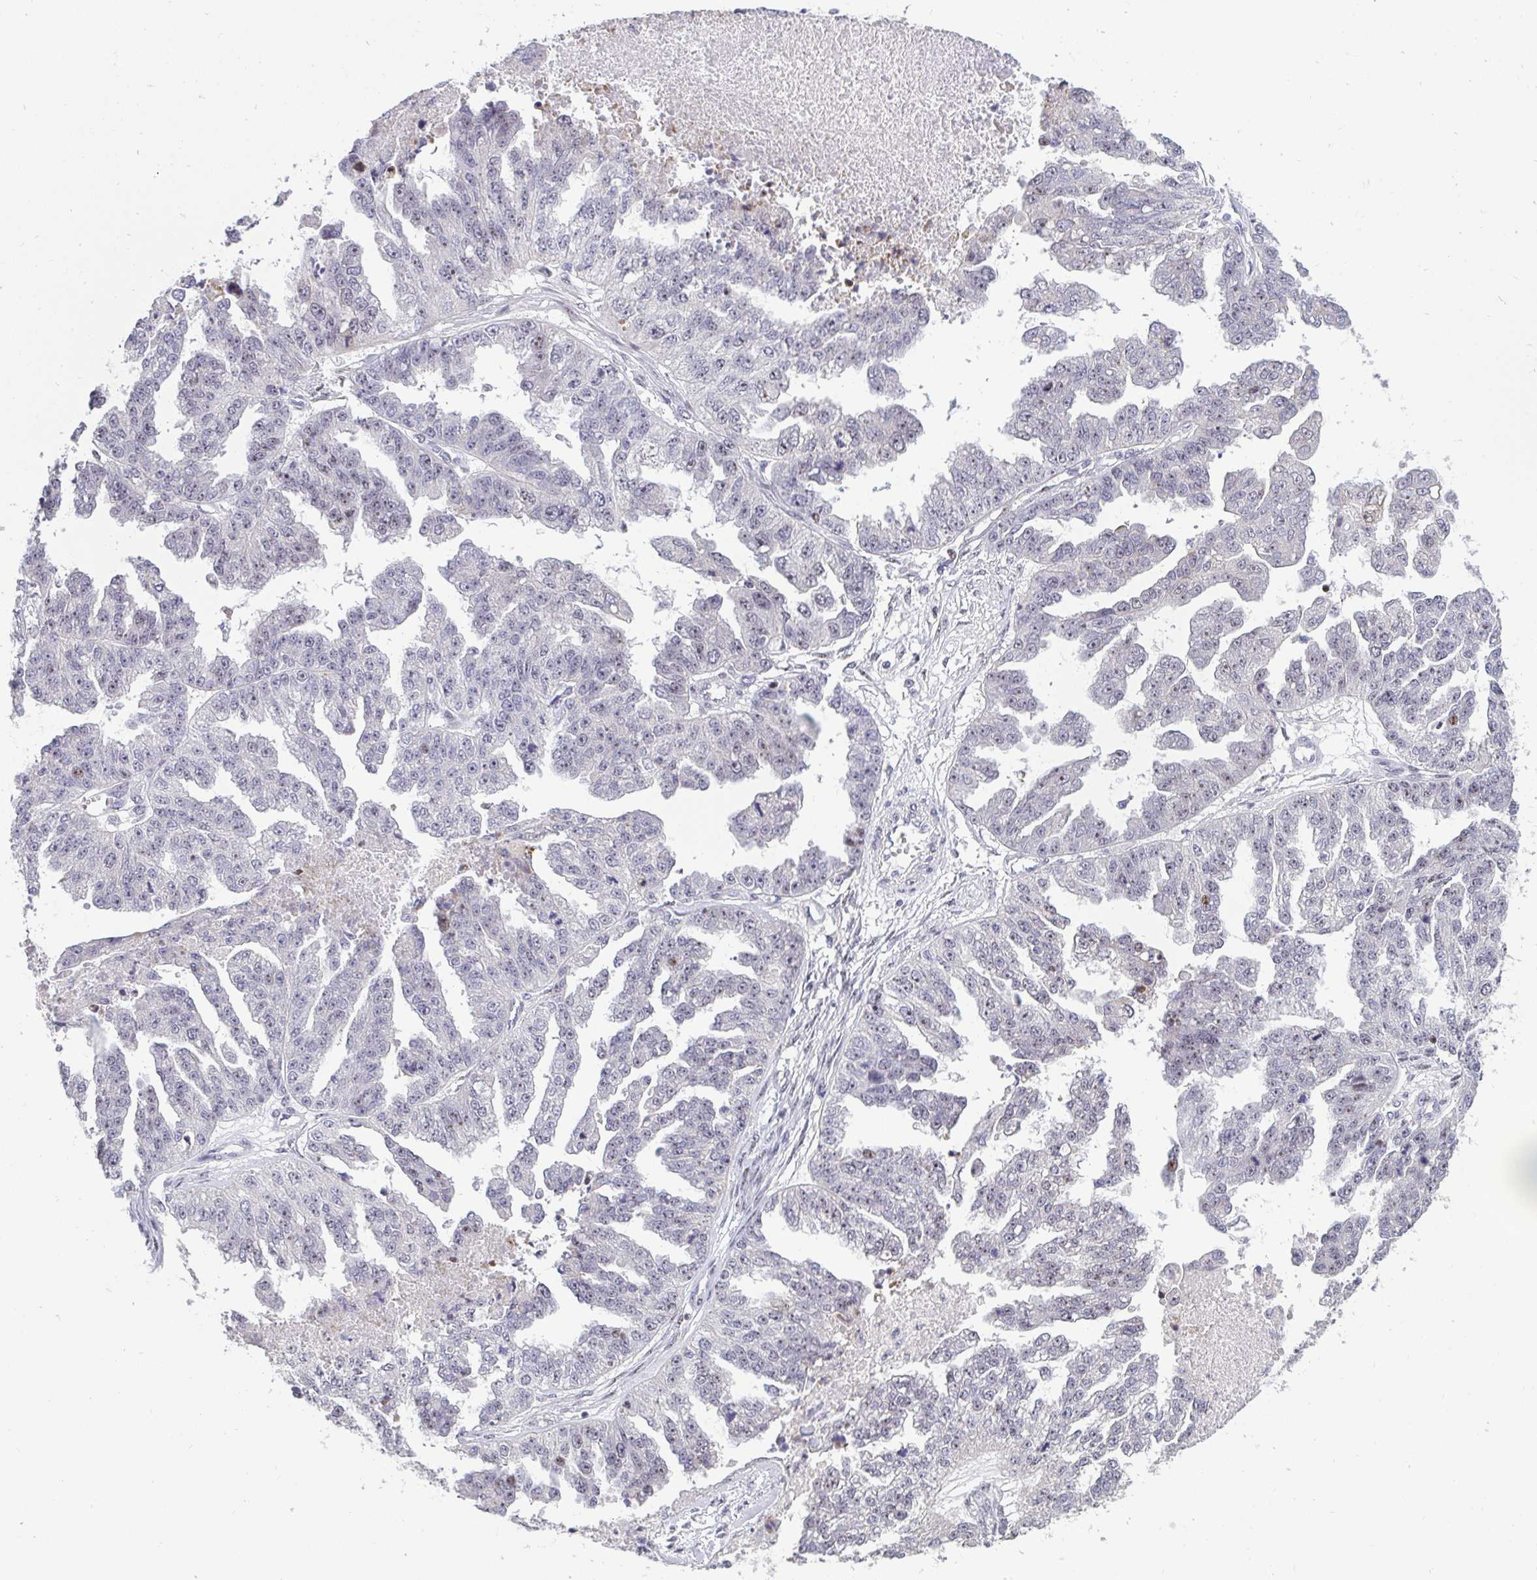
{"staining": {"intensity": "weak", "quantity": "25%-75%", "location": "nuclear"}, "tissue": "ovarian cancer", "cell_type": "Tumor cells", "image_type": "cancer", "snomed": [{"axis": "morphology", "description": "Cystadenocarcinoma, serous, NOS"}, {"axis": "topography", "description": "Ovary"}], "caption": "Tumor cells show weak nuclear positivity in about 25%-75% of cells in ovarian serous cystadenocarcinoma. The staining was performed using DAB (3,3'-diaminobenzidine) to visualize the protein expression in brown, while the nuclei were stained in blue with hematoxylin (Magnification: 20x).", "gene": "PLPPR3", "patient": {"sex": "female", "age": 58}}